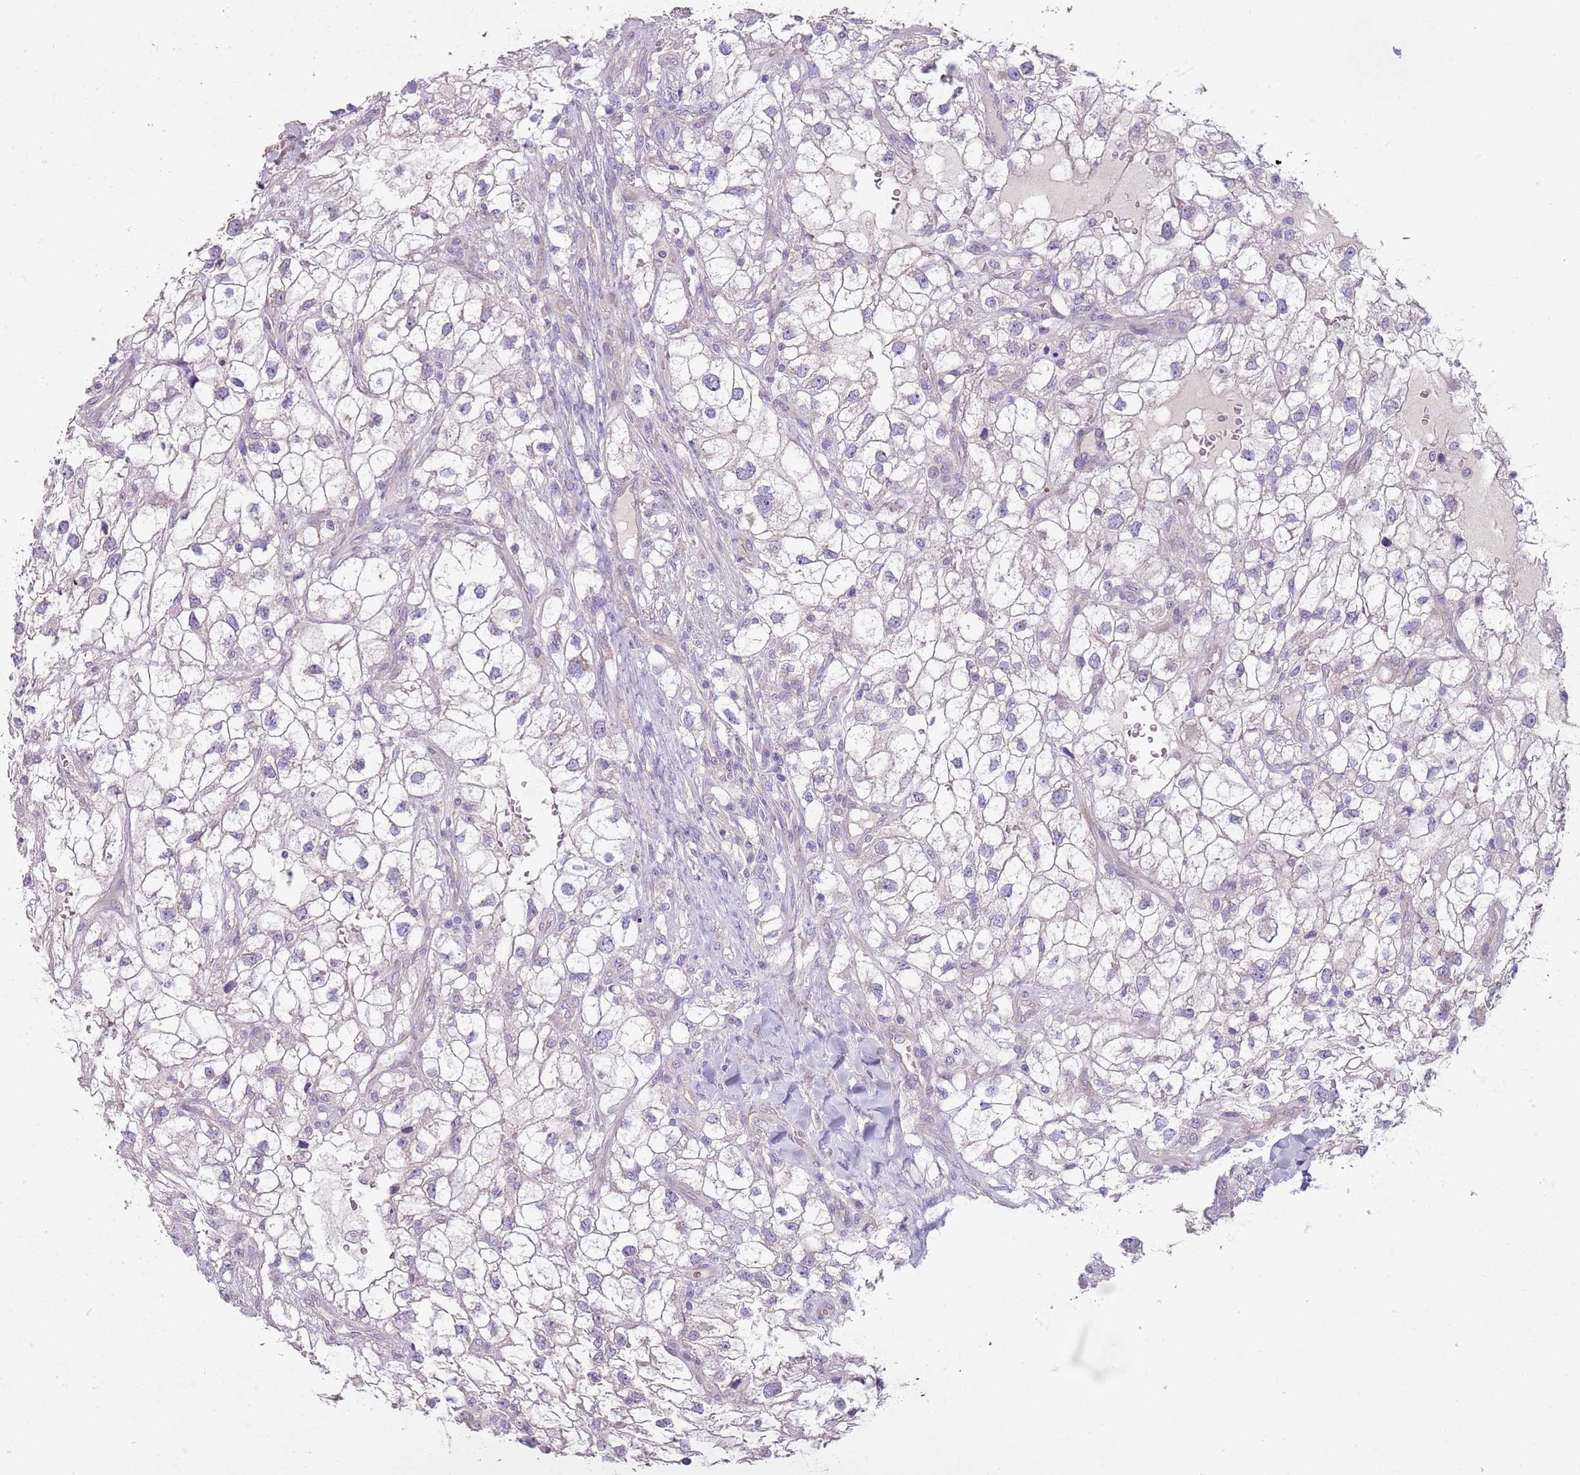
{"staining": {"intensity": "negative", "quantity": "none", "location": "none"}, "tissue": "renal cancer", "cell_type": "Tumor cells", "image_type": "cancer", "snomed": [{"axis": "morphology", "description": "Adenocarcinoma, NOS"}, {"axis": "topography", "description": "Kidney"}], "caption": "This is a micrograph of immunohistochemistry (IHC) staining of renal cancer, which shows no positivity in tumor cells.", "gene": "ZNF583", "patient": {"sex": "male", "age": 59}}